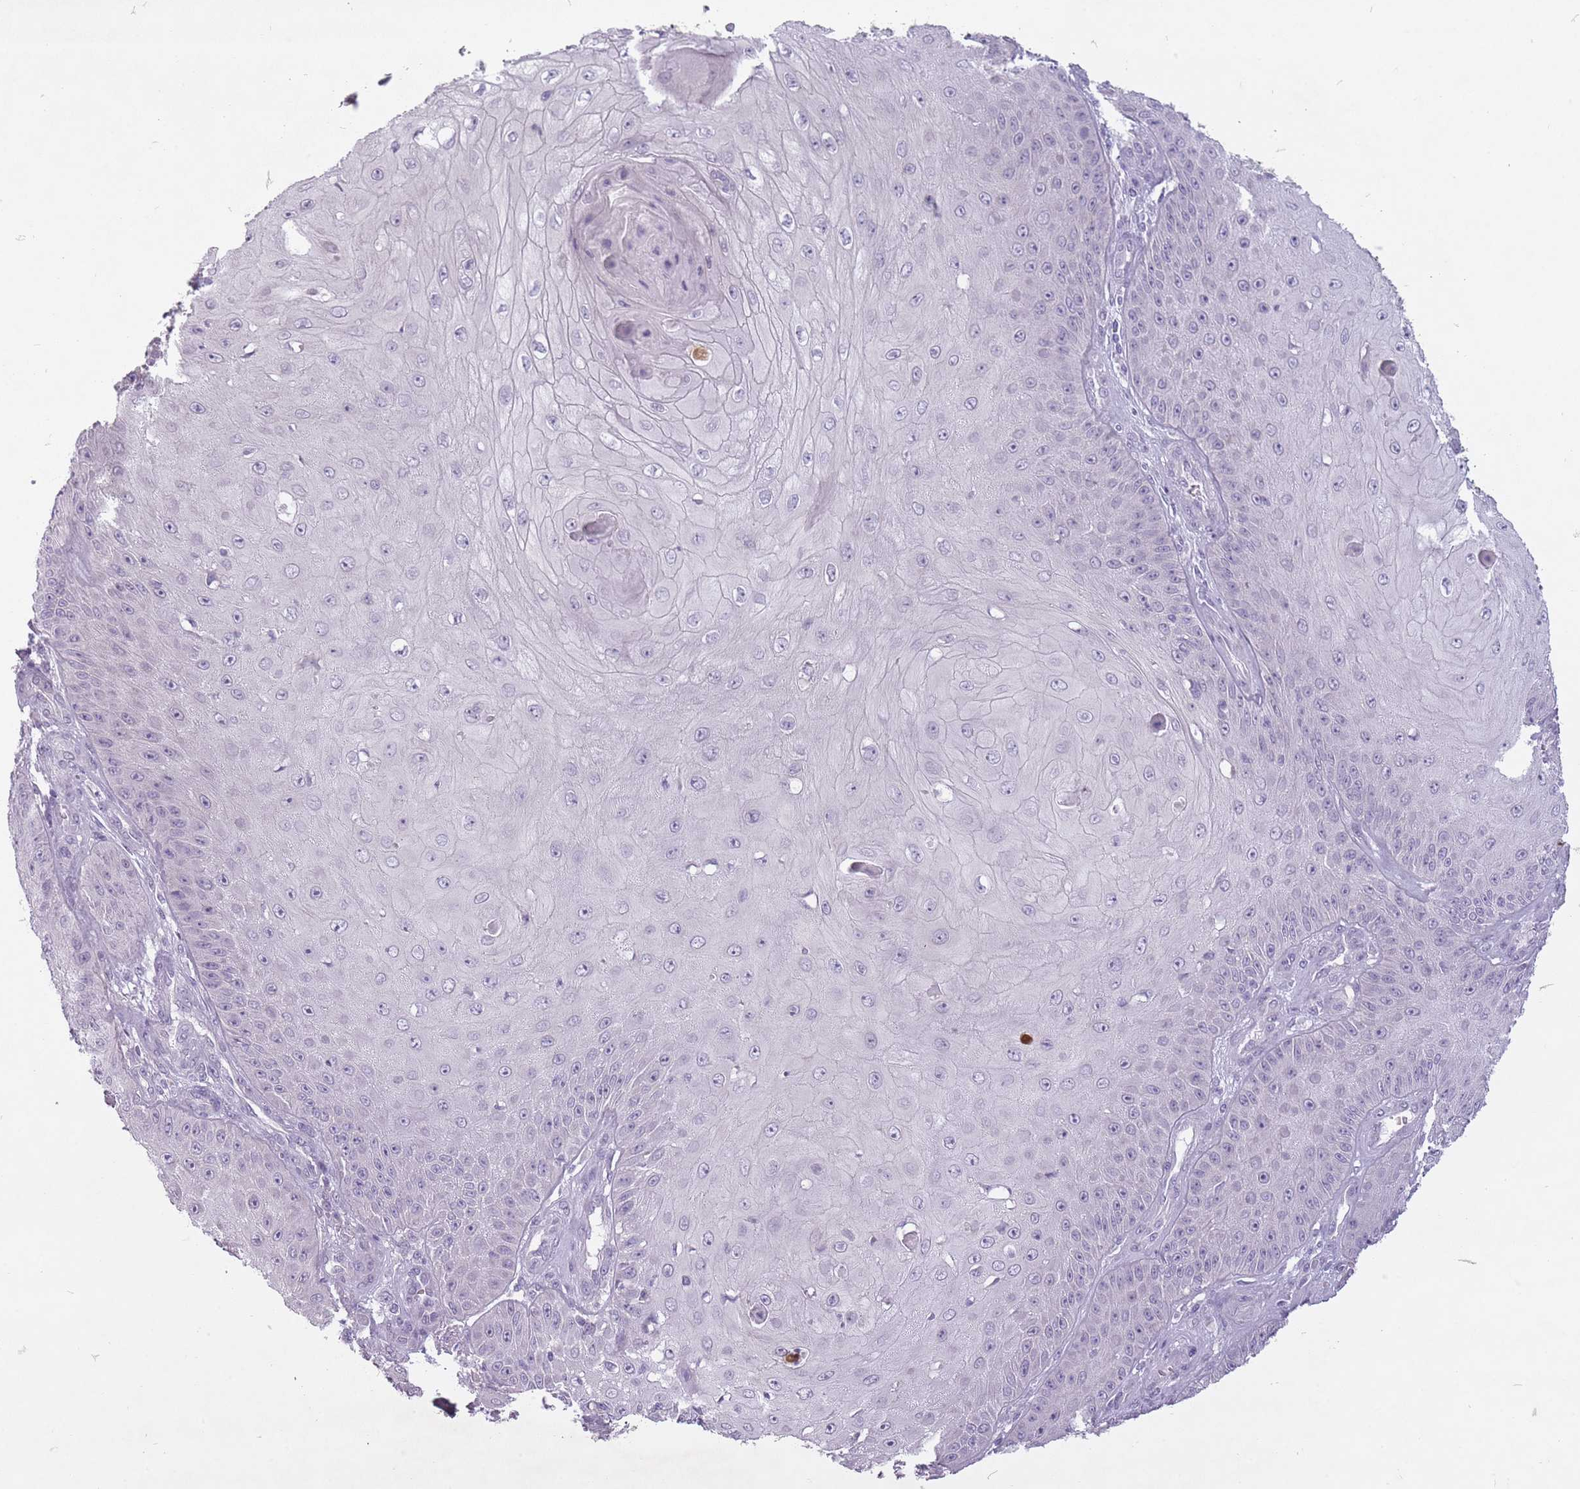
{"staining": {"intensity": "negative", "quantity": "none", "location": "none"}, "tissue": "skin cancer", "cell_type": "Tumor cells", "image_type": "cancer", "snomed": [{"axis": "morphology", "description": "Squamous cell carcinoma, NOS"}, {"axis": "topography", "description": "Skin"}], "caption": "Histopathology image shows no significant protein expression in tumor cells of skin squamous cell carcinoma. (IHC, brightfield microscopy, high magnification).", "gene": "FAM43B", "patient": {"sex": "male", "age": 70}}